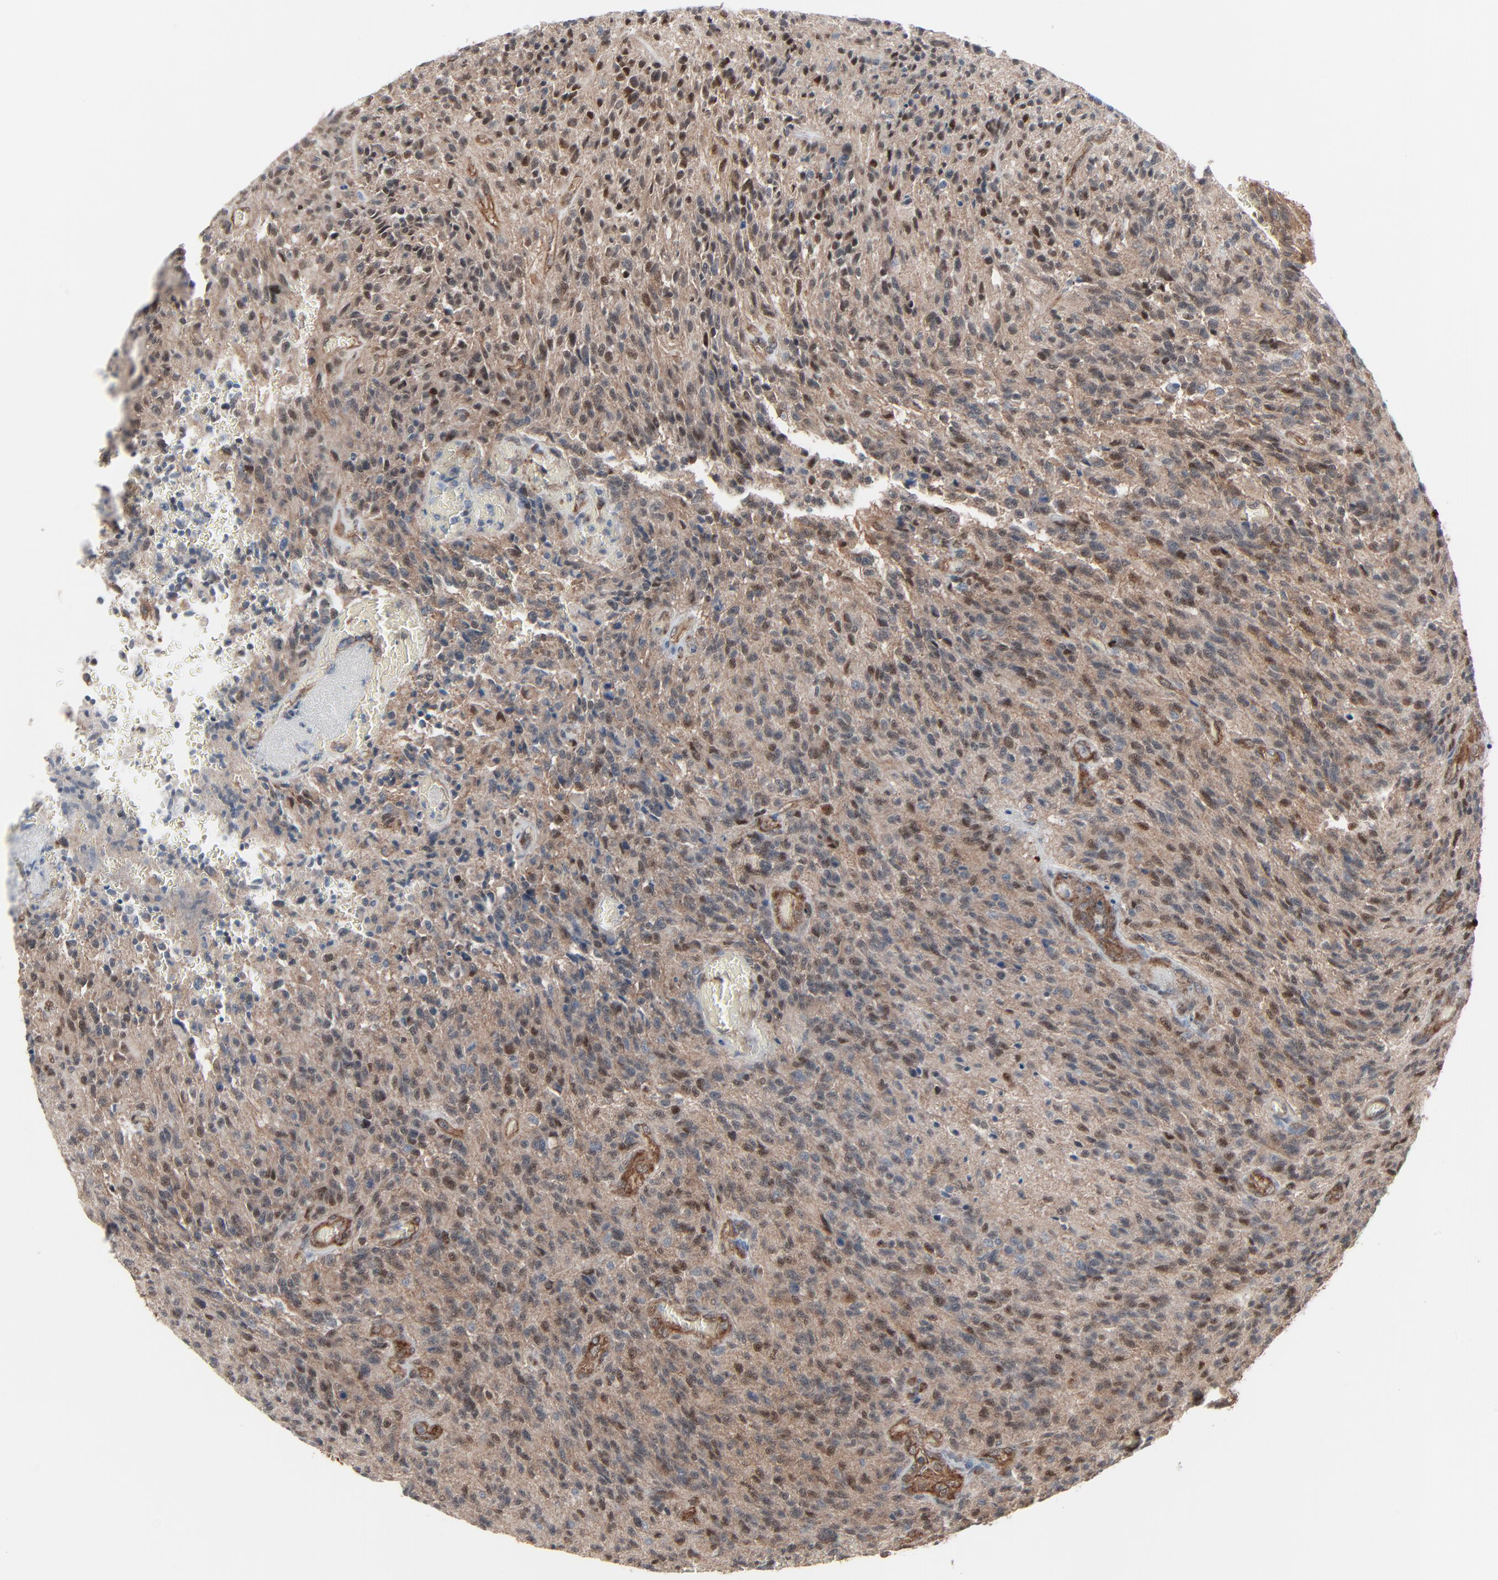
{"staining": {"intensity": "moderate", "quantity": "25%-75%", "location": "nuclear"}, "tissue": "glioma", "cell_type": "Tumor cells", "image_type": "cancer", "snomed": [{"axis": "morphology", "description": "Normal tissue, NOS"}, {"axis": "morphology", "description": "Glioma, malignant, High grade"}, {"axis": "topography", "description": "Cerebral cortex"}], "caption": "This image displays high-grade glioma (malignant) stained with IHC to label a protein in brown. The nuclear of tumor cells show moderate positivity for the protein. Nuclei are counter-stained blue.", "gene": "OPTN", "patient": {"sex": "male", "age": 56}}